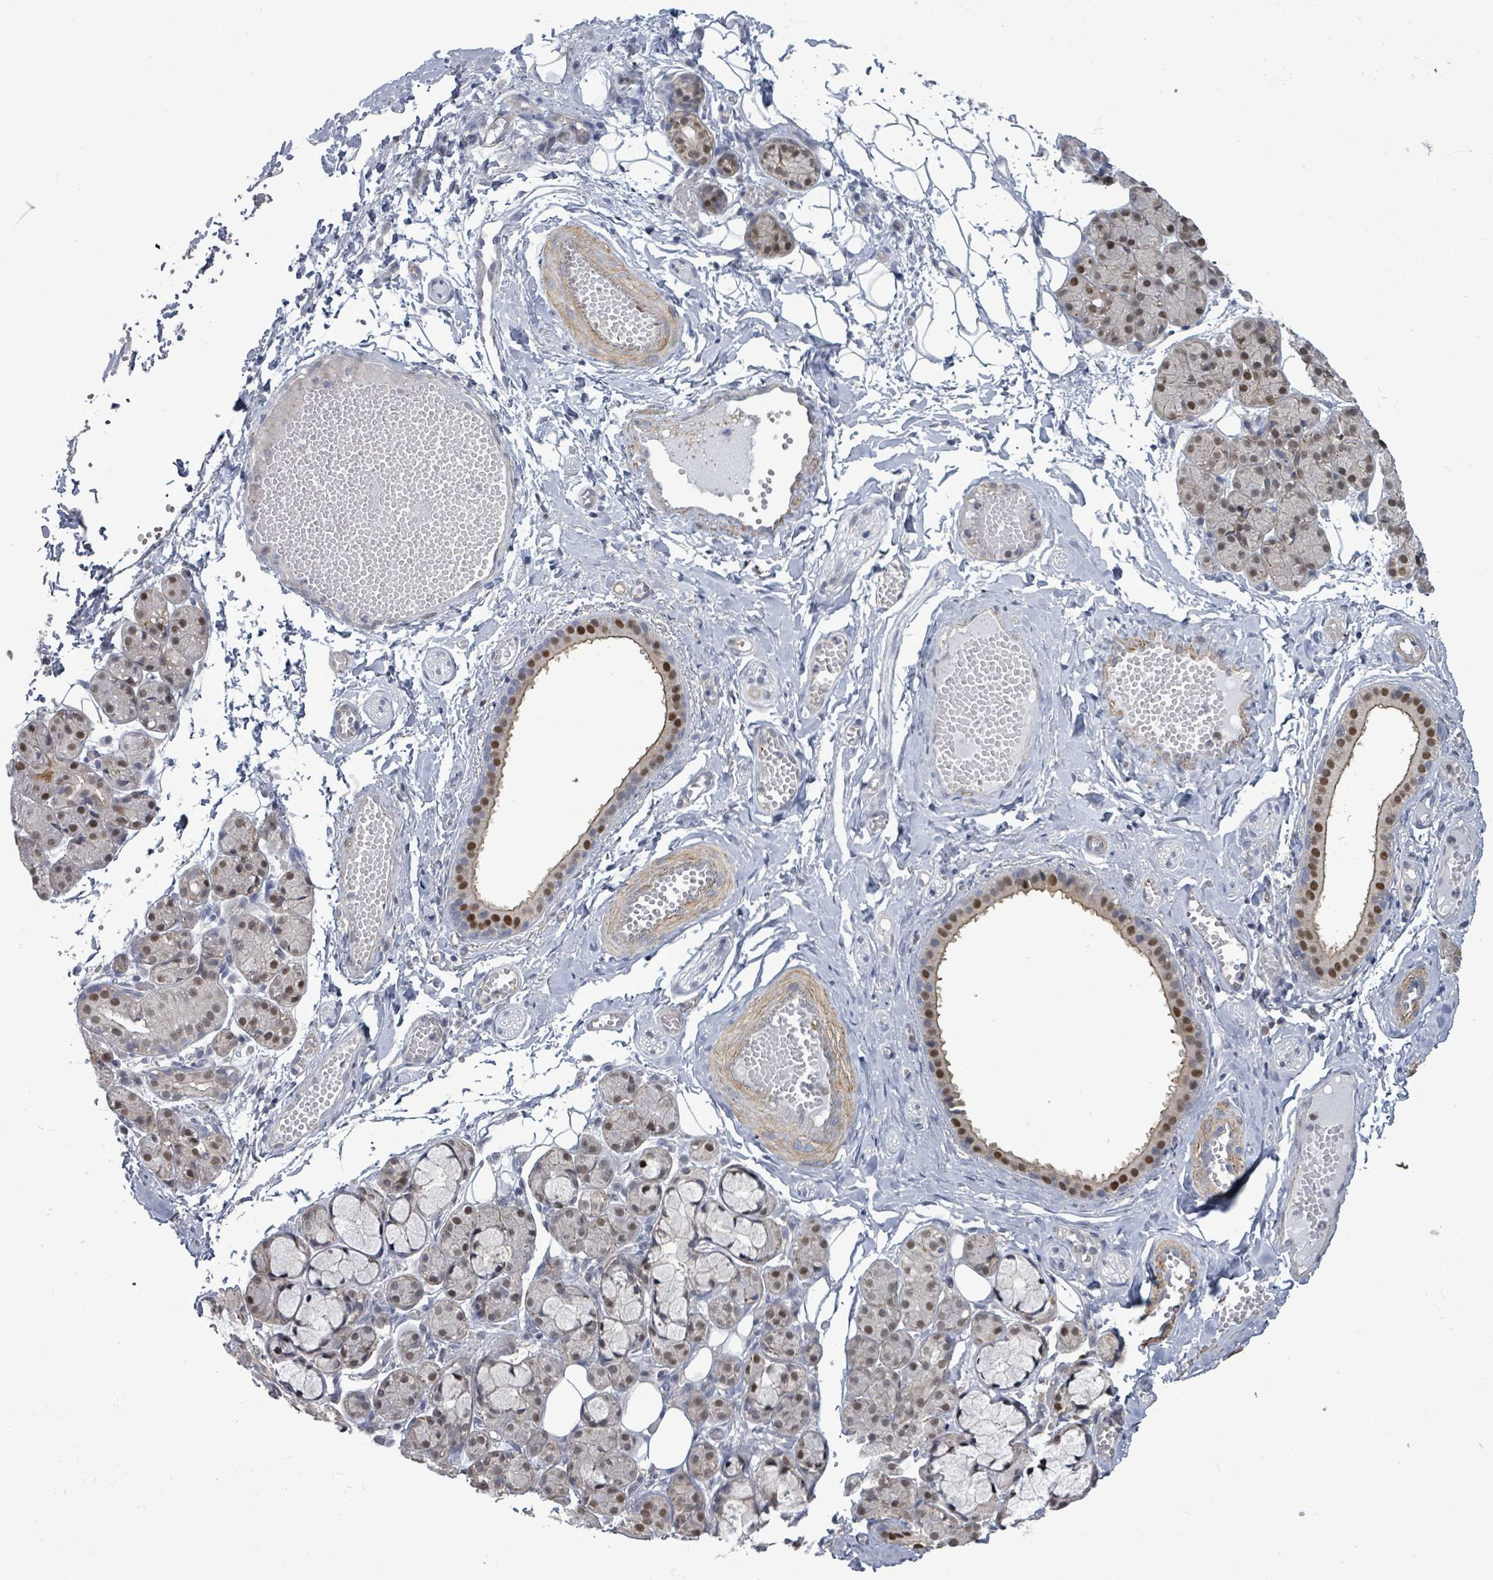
{"staining": {"intensity": "strong", "quantity": "25%-75%", "location": "nuclear"}, "tissue": "salivary gland", "cell_type": "Glandular cells", "image_type": "normal", "snomed": [{"axis": "morphology", "description": "Normal tissue, NOS"}, {"axis": "topography", "description": "Salivary gland"}], "caption": "Strong nuclear staining is seen in approximately 25%-75% of glandular cells in unremarkable salivary gland. The protein of interest is stained brown, and the nuclei are stained in blue (DAB (3,3'-diaminobenzidine) IHC with brightfield microscopy, high magnification).", "gene": "PAPSS1", "patient": {"sex": "male", "age": 63}}